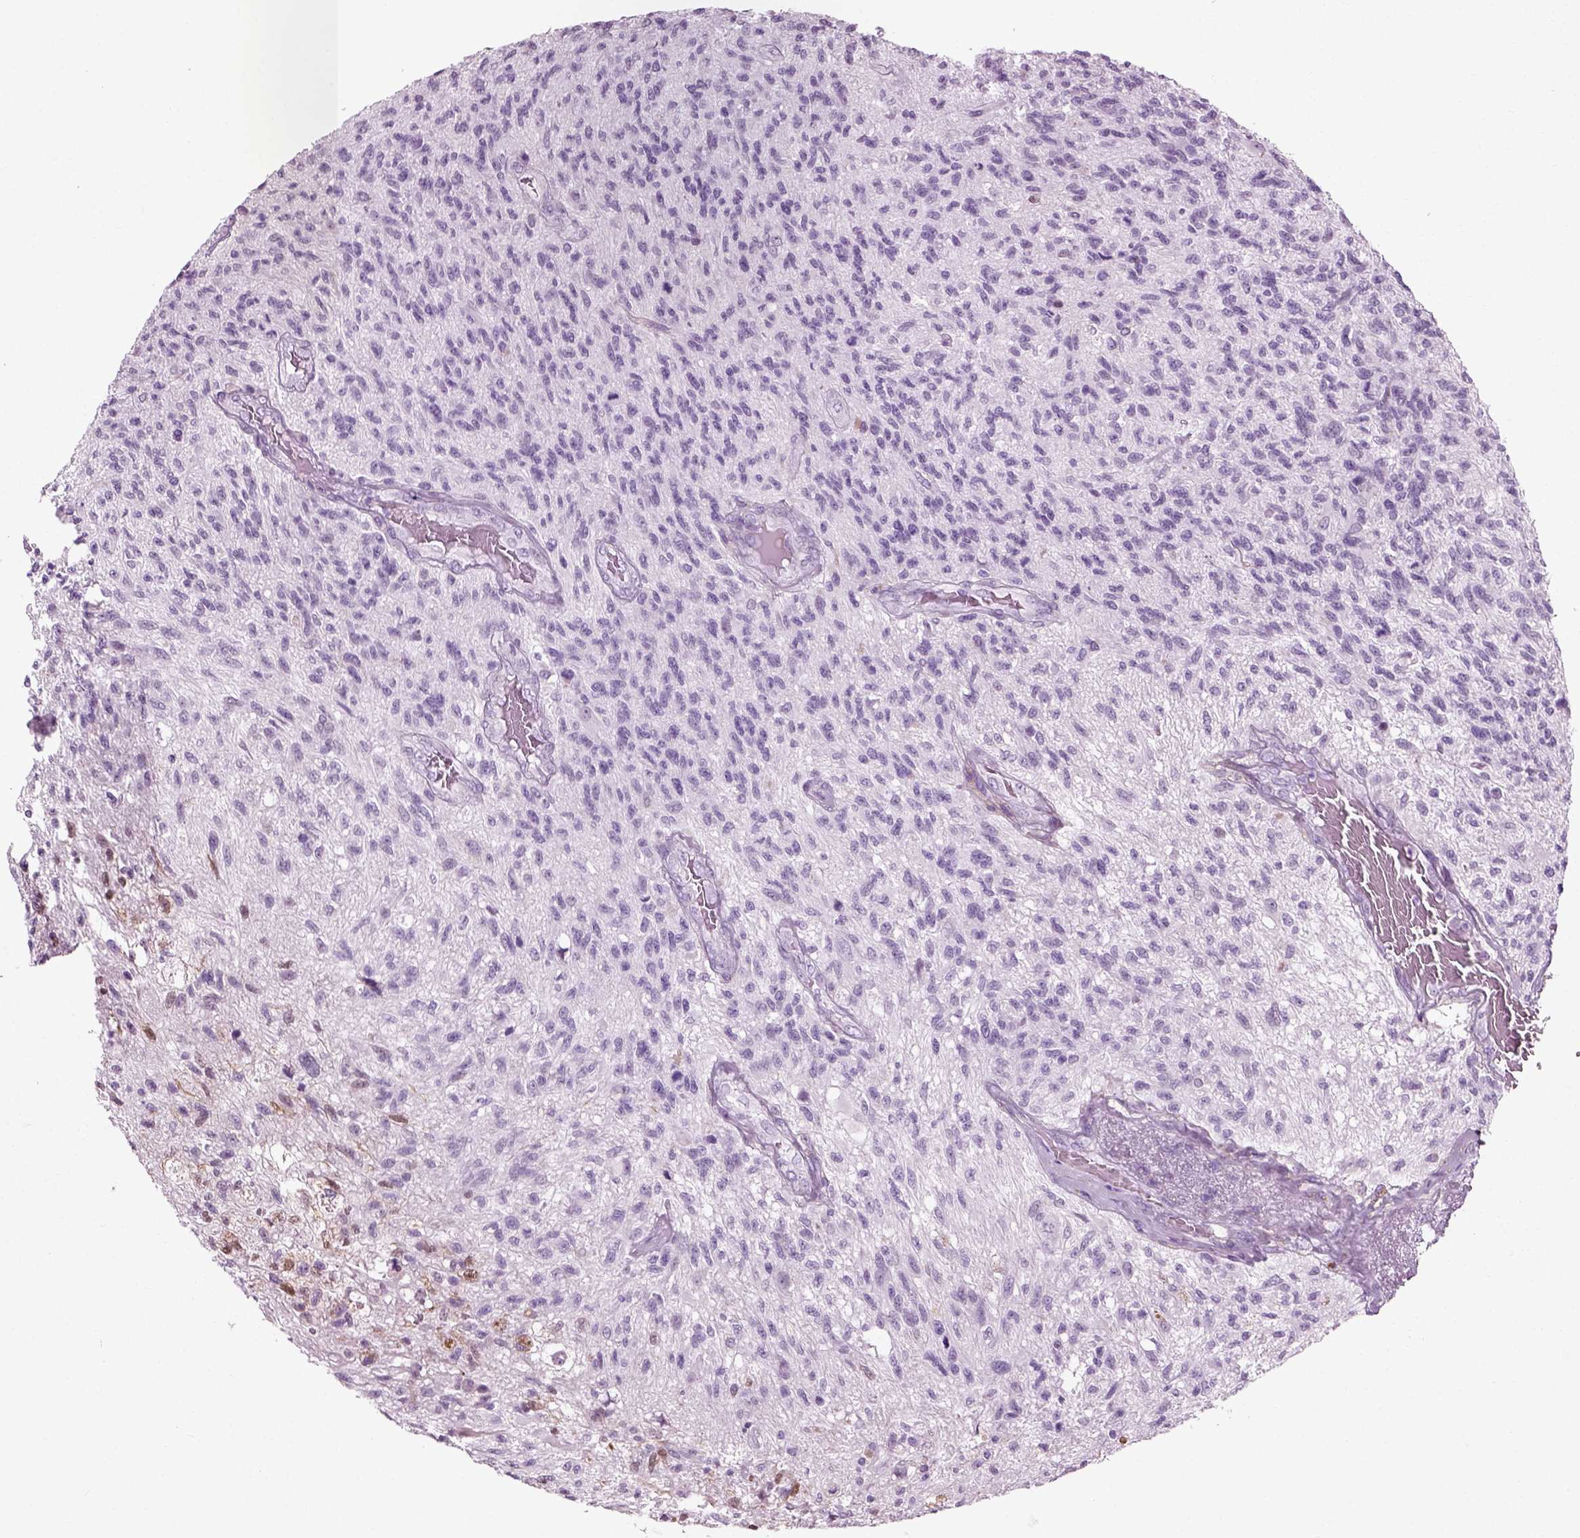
{"staining": {"intensity": "negative", "quantity": "none", "location": "none"}, "tissue": "glioma", "cell_type": "Tumor cells", "image_type": "cancer", "snomed": [{"axis": "morphology", "description": "Glioma, malignant, High grade"}, {"axis": "topography", "description": "Brain"}], "caption": "DAB (3,3'-diaminobenzidine) immunohistochemical staining of human glioma exhibits no significant expression in tumor cells. The staining is performed using DAB brown chromogen with nuclei counter-stained in using hematoxylin.", "gene": "SLC26A8", "patient": {"sex": "male", "age": 56}}